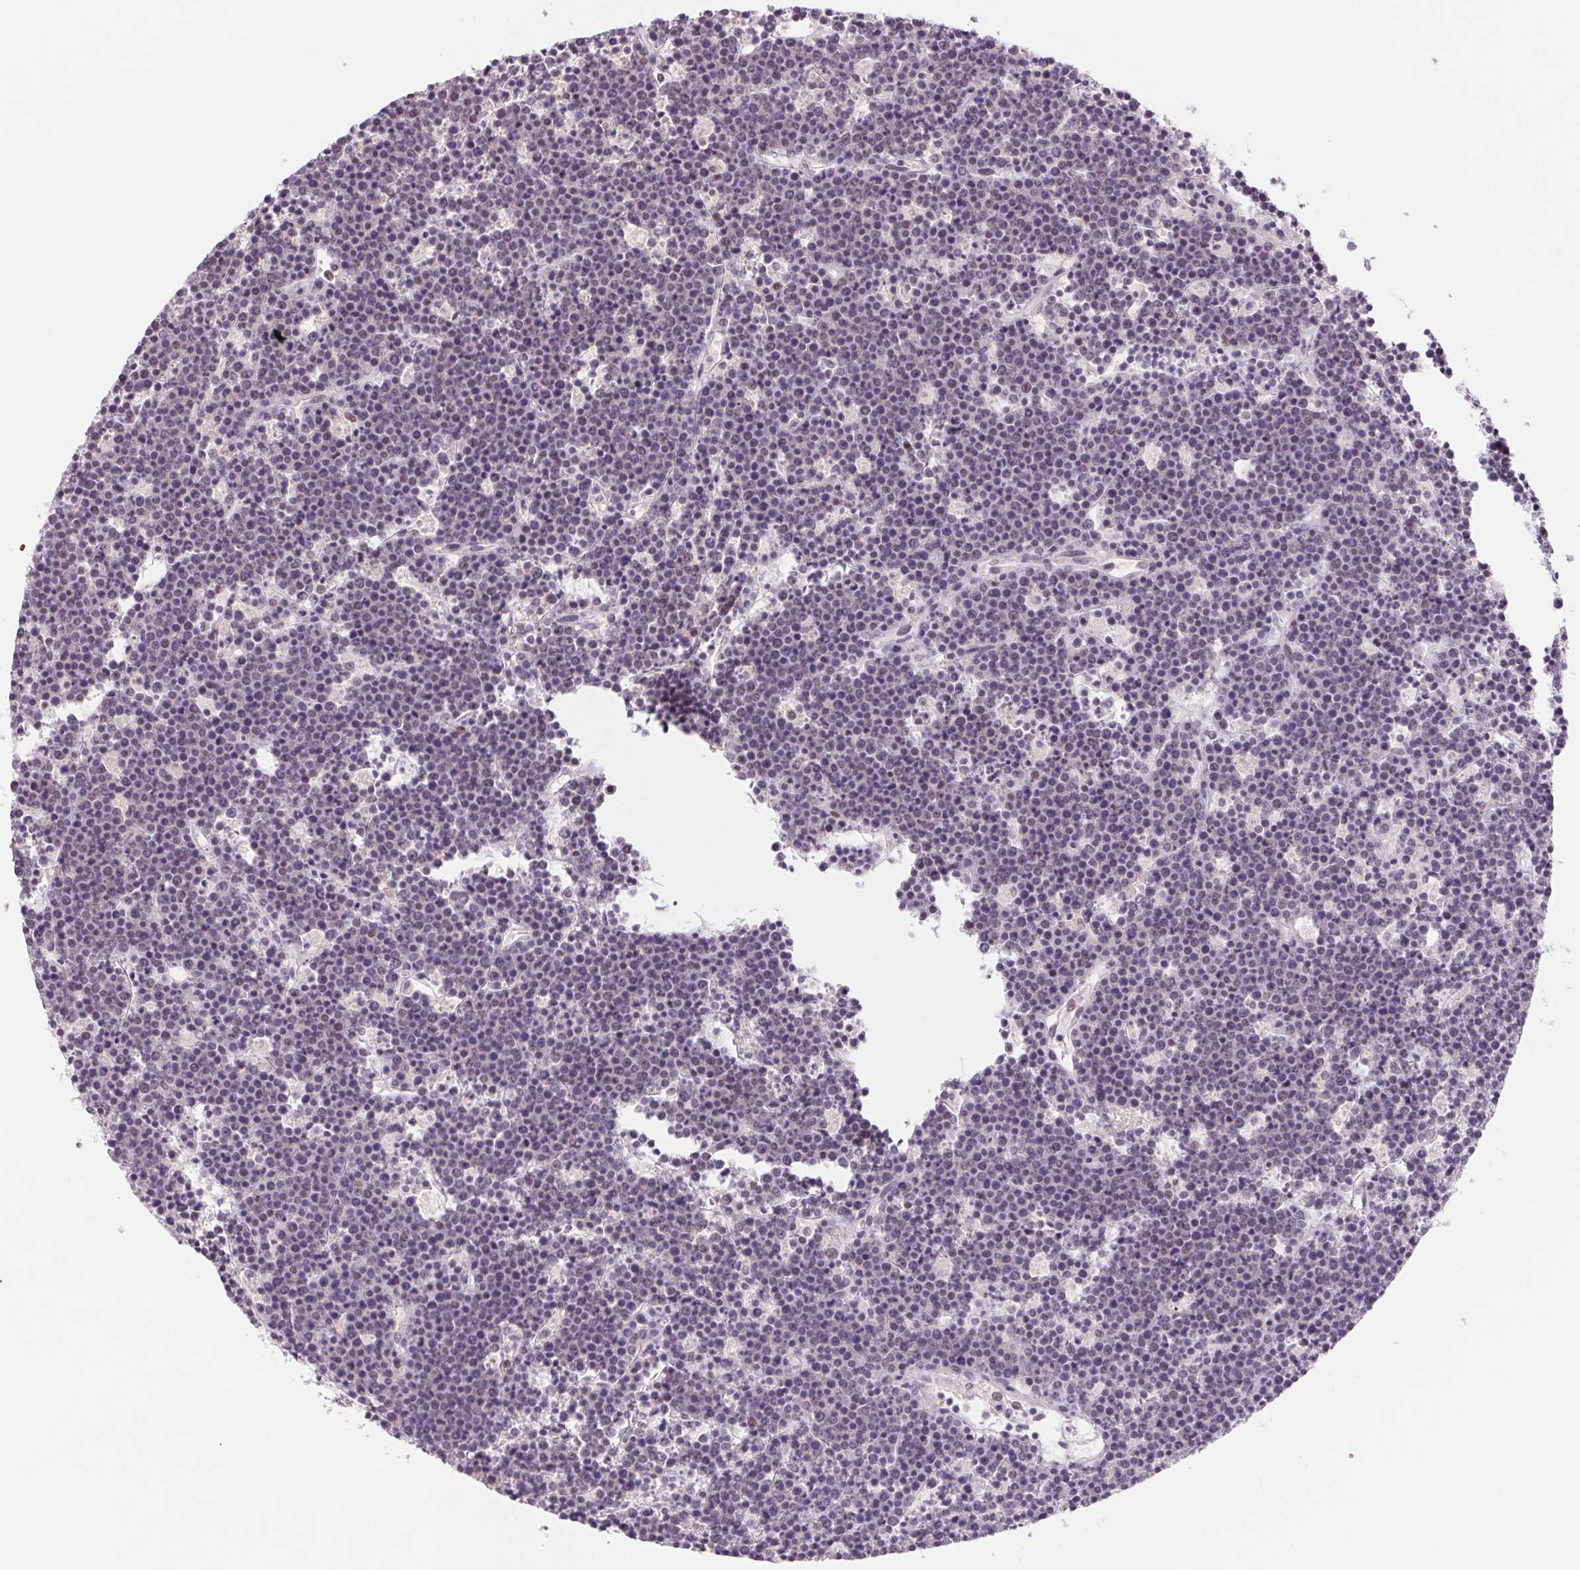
{"staining": {"intensity": "negative", "quantity": "none", "location": "none"}, "tissue": "lymphoma", "cell_type": "Tumor cells", "image_type": "cancer", "snomed": [{"axis": "morphology", "description": "Malignant lymphoma, non-Hodgkin's type, High grade"}, {"axis": "topography", "description": "Ovary"}], "caption": "Immunohistochemistry of high-grade malignant lymphoma, non-Hodgkin's type displays no positivity in tumor cells.", "gene": "ZC3H14", "patient": {"sex": "female", "age": 56}}